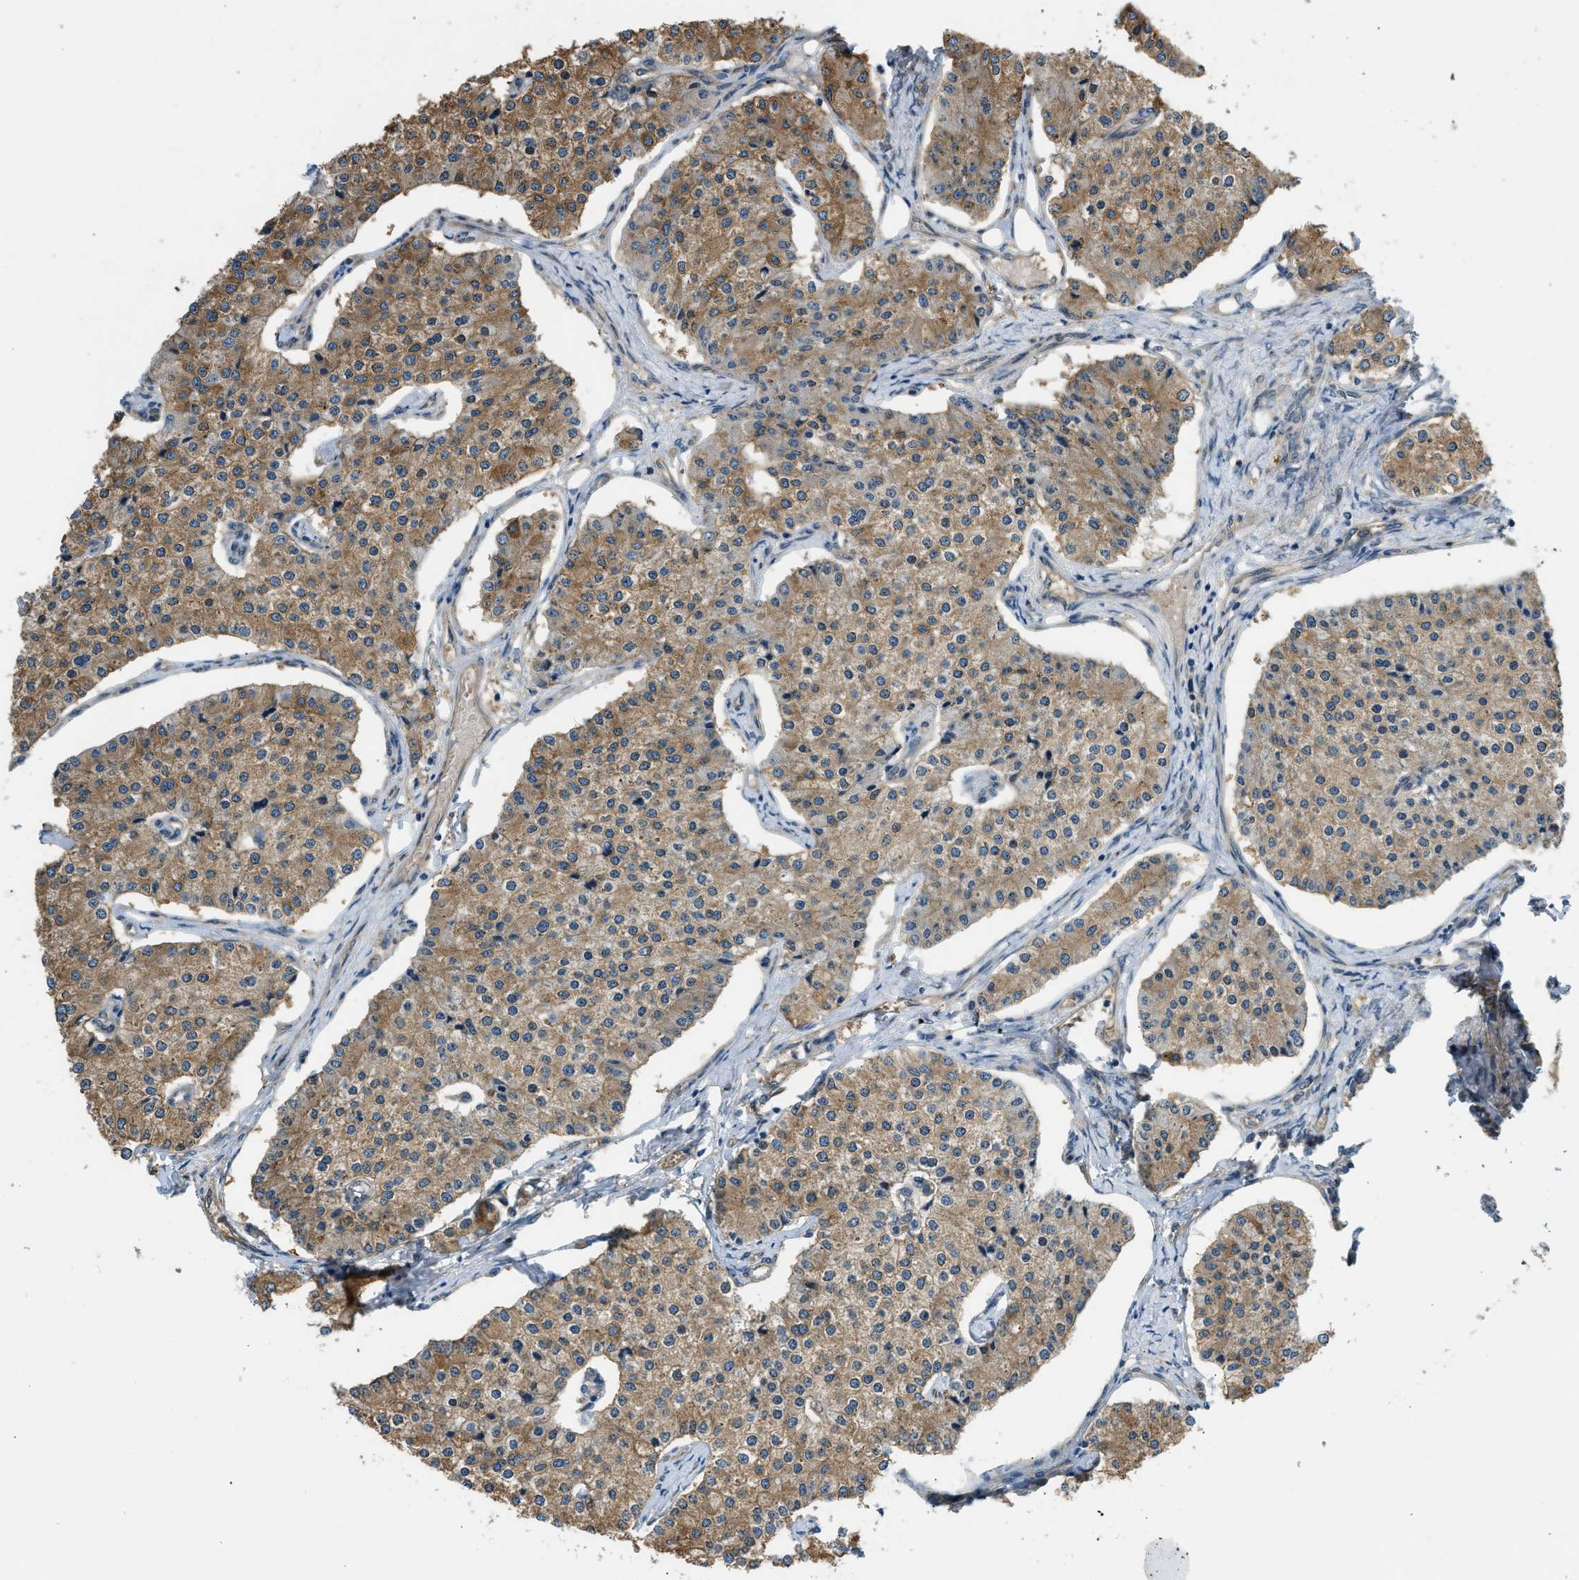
{"staining": {"intensity": "moderate", "quantity": ">75%", "location": "cytoplasmic/membranous"}, "tissue": "carcinoid", "cell_type": "Tumor cells", "image_type": "cancer", "snomed": [{"axis": "morphology", "description": "Carcinoid, malignant, NOS"}, {"axis": "topography", "description": "Colon"}], "caption": "An image showing moderate cytoplasmic/membranous positivity in approximately >75% of tumor cells in carcinoid, as visualized by brown immunohistochemical staining.", "gene": "OS9", "patient": {"sex": "female", "age": 52}}